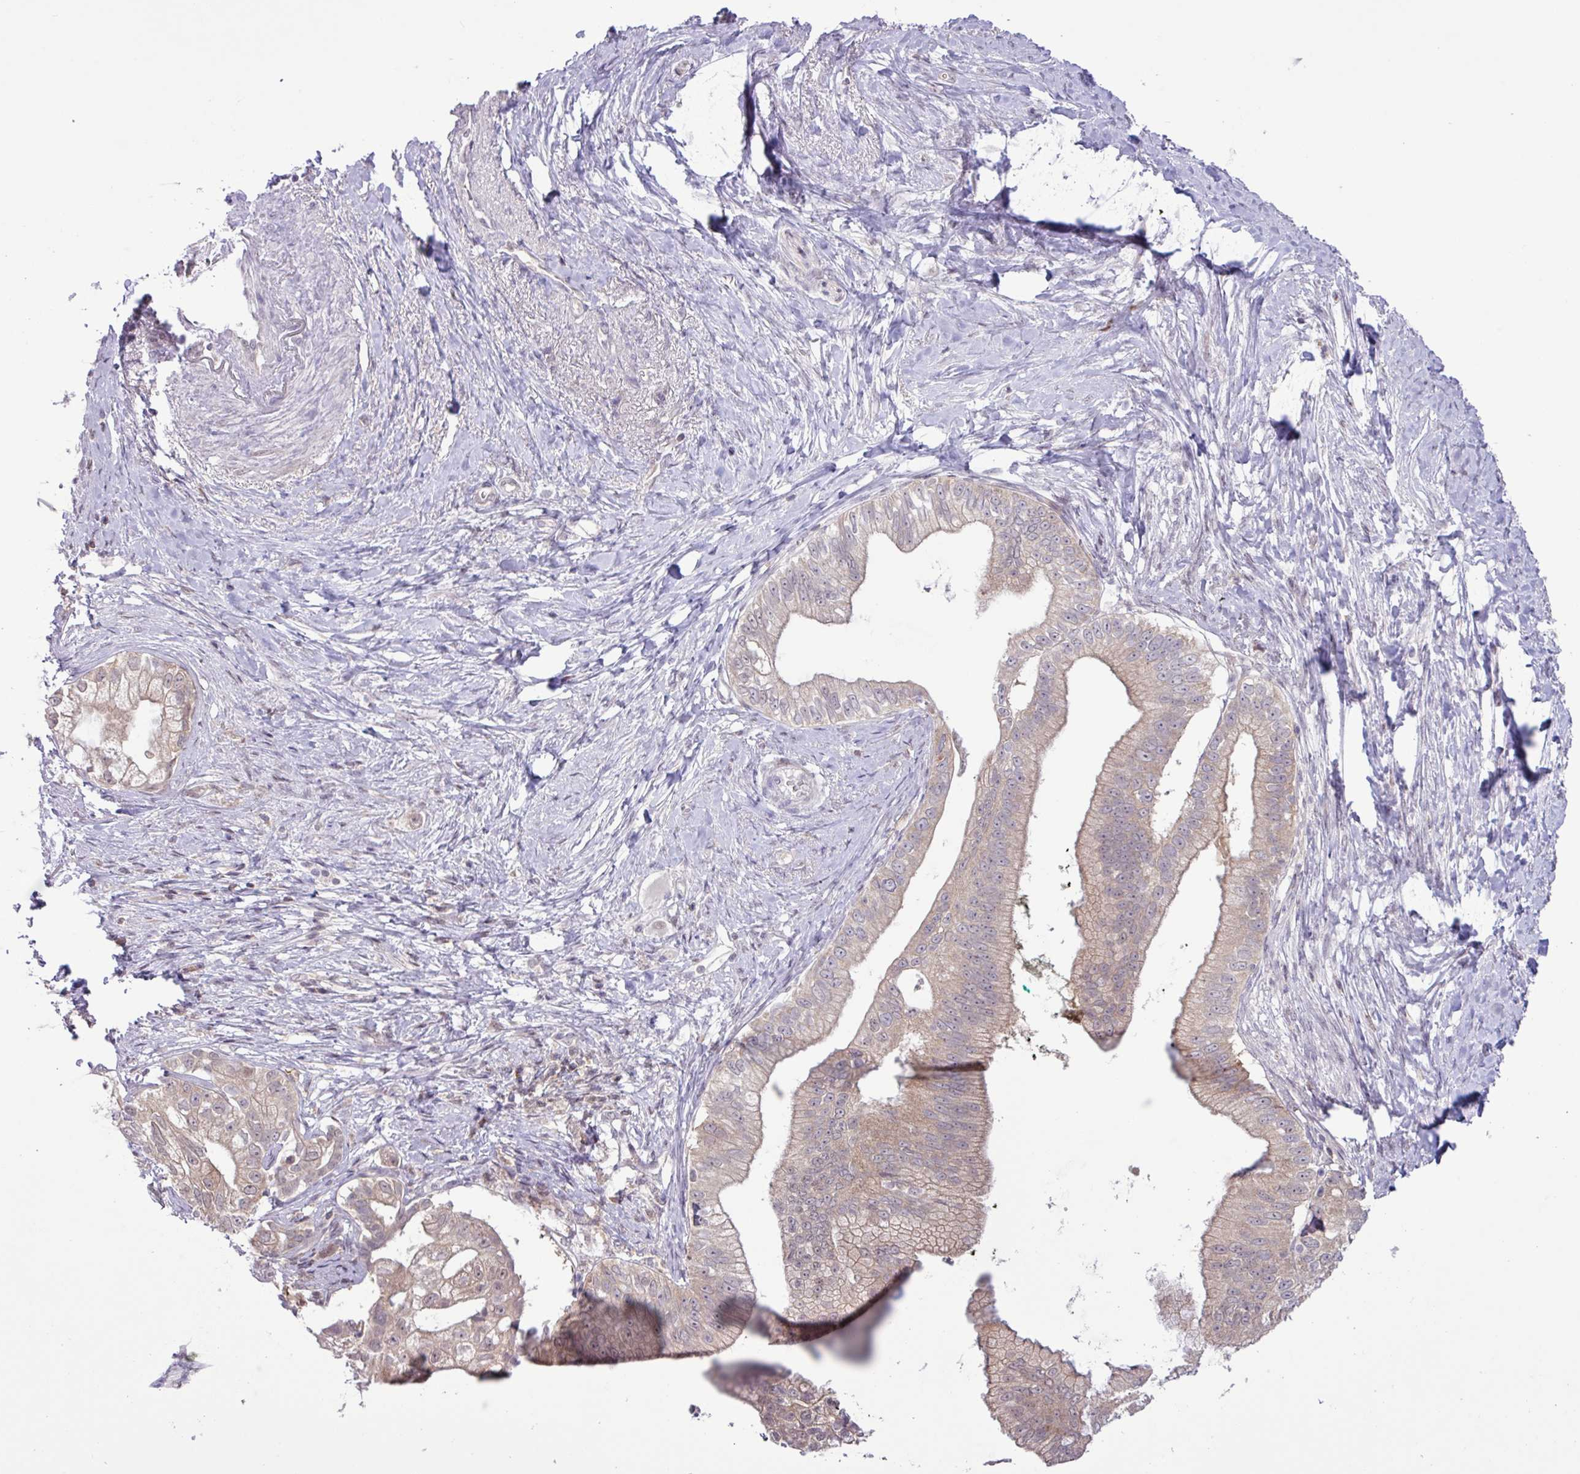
{"staining": {"intensity": "weak", "quantity": "25%-75%", "location": "cytoplasmic/membranous,nuclear"}, "tissue": "pancreatic cancer", "cell_type": "Tumor cells", "image_type": "cancer", "snomed": [{"axis": "morphology", "description": "Adenocarcinoma, NOS"}, {"axis": "topography", "description": "Pancreas"}], "caption": "Brown immunohistochemical staining in human adenocarcinoma (pancreatic) exhibits weak cytoplasmic/membranous and nuclear staining in approximately 25%-75% of tumor cells.", "gene": "RTL3", "patient": {"sex": "male", "age": 70}}